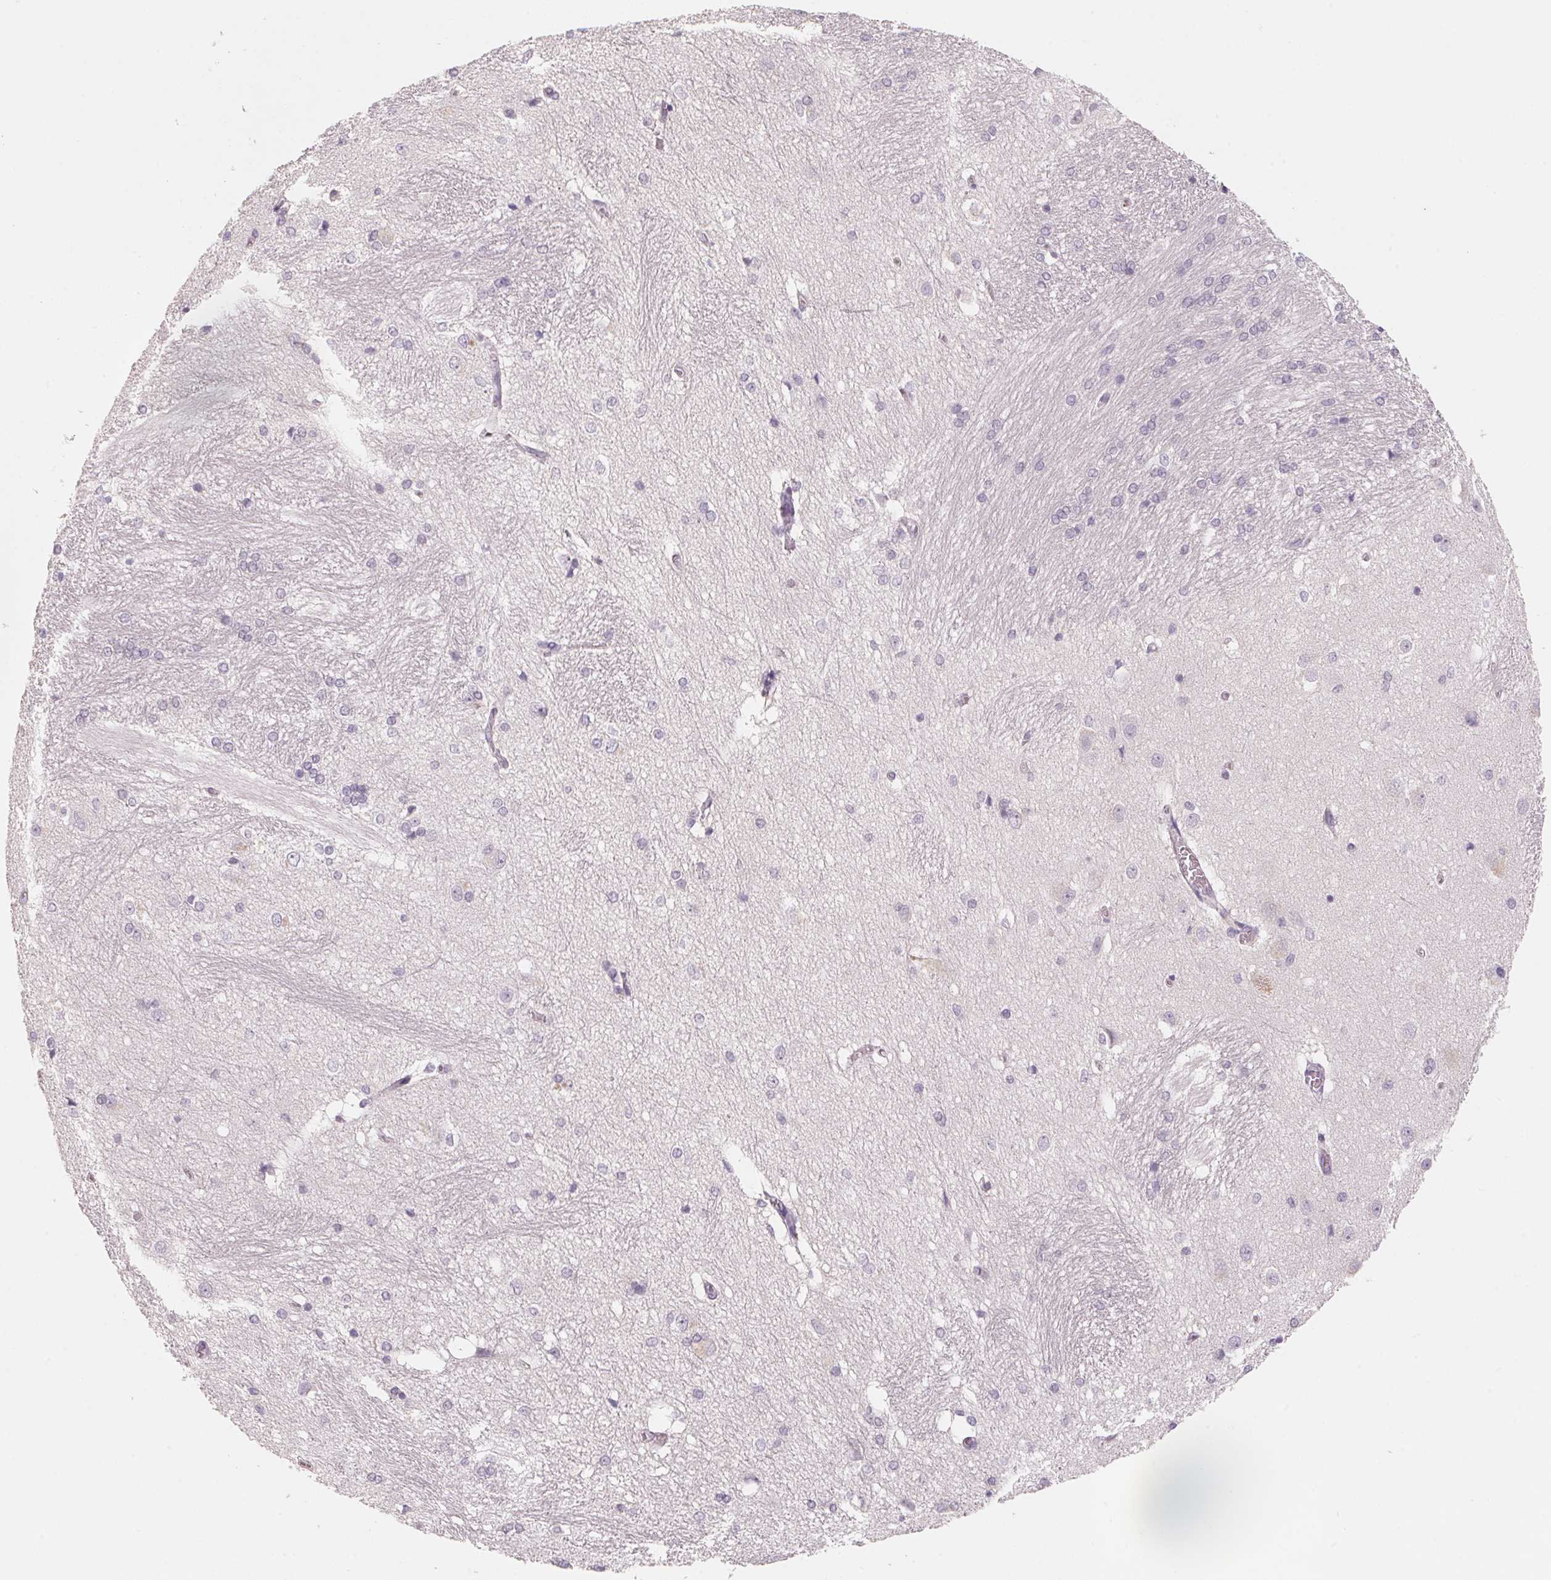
{"staining": {"intensity": "negative", "quantity": "none", "location": "none"}, "tissue": "hippocampus", "cell_type": "Glial cells", "image_type": "normal", "snomed": [{"axis": "morphology", "description": "Normal tissue, NOS"}, {"axis": "topography", "description": "Cerebral cortex"}, {"axis": "topography", "description": "Hippocampus"}], "caption": "The histopathology image displays no staining of glial cells in normal hippocampus.", "gene": "TREH", "patient": {"sex": "female", "age": 19}}